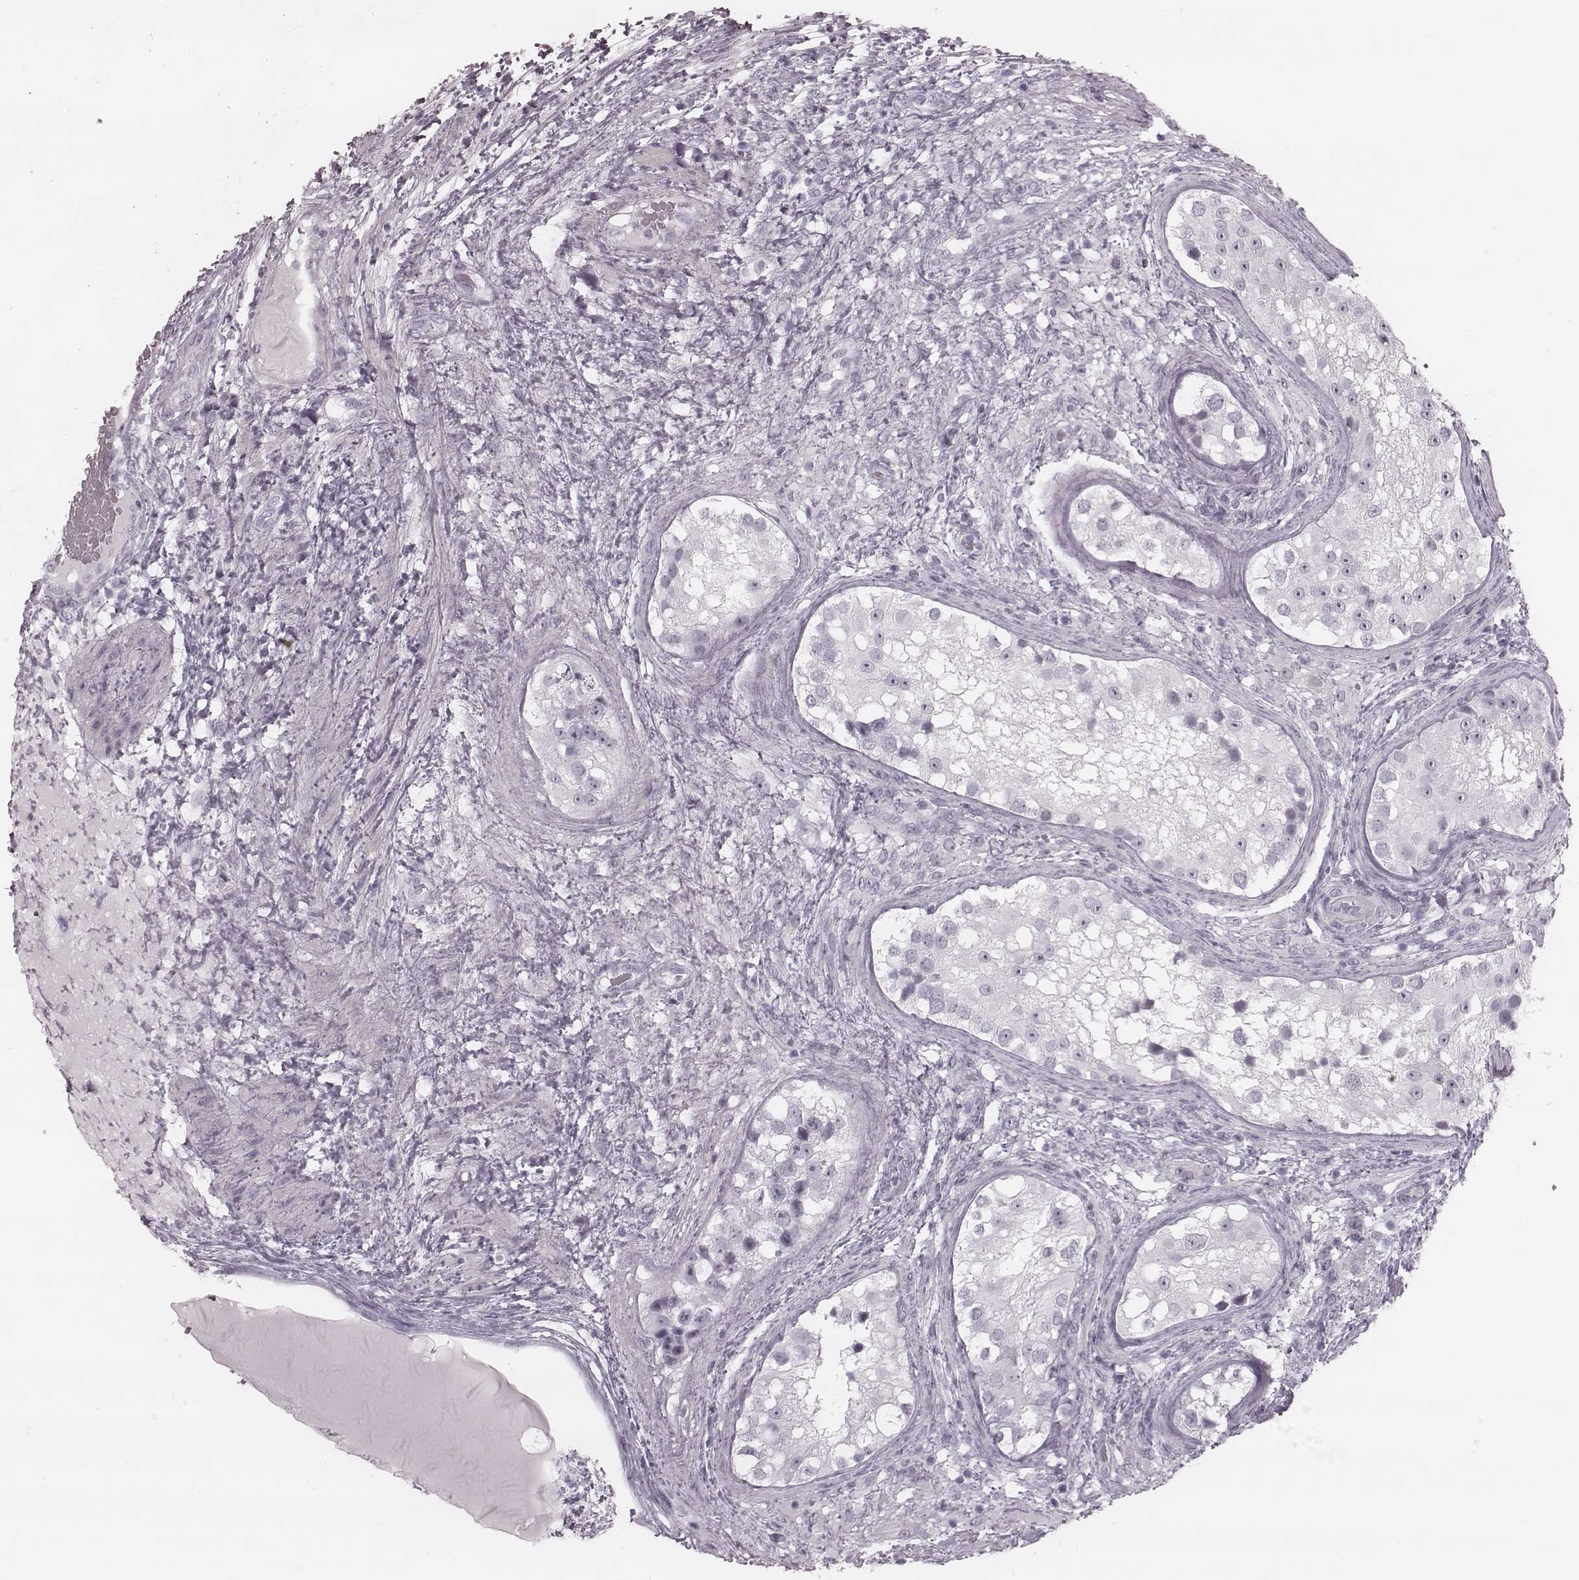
{"staining": {"intensity": "negative", "quantity": "none", "location": "none"}, "tissue": "testis cancer", "cell_type": "Tumor cells", "image_type": "cancer", "snomed": [{"axis": "morphology", "description": "Carcinoma, Embryonal, NOS"}, {"axis": "topography", "description": "Testis"}], "caption": "Testis cancer (embryonal carcinoma) stained for a protein using immunohistochemistry reveals no expression tumor cells.", "gene": "KRT74", "patient": {"sex": "male", "age": 24}}